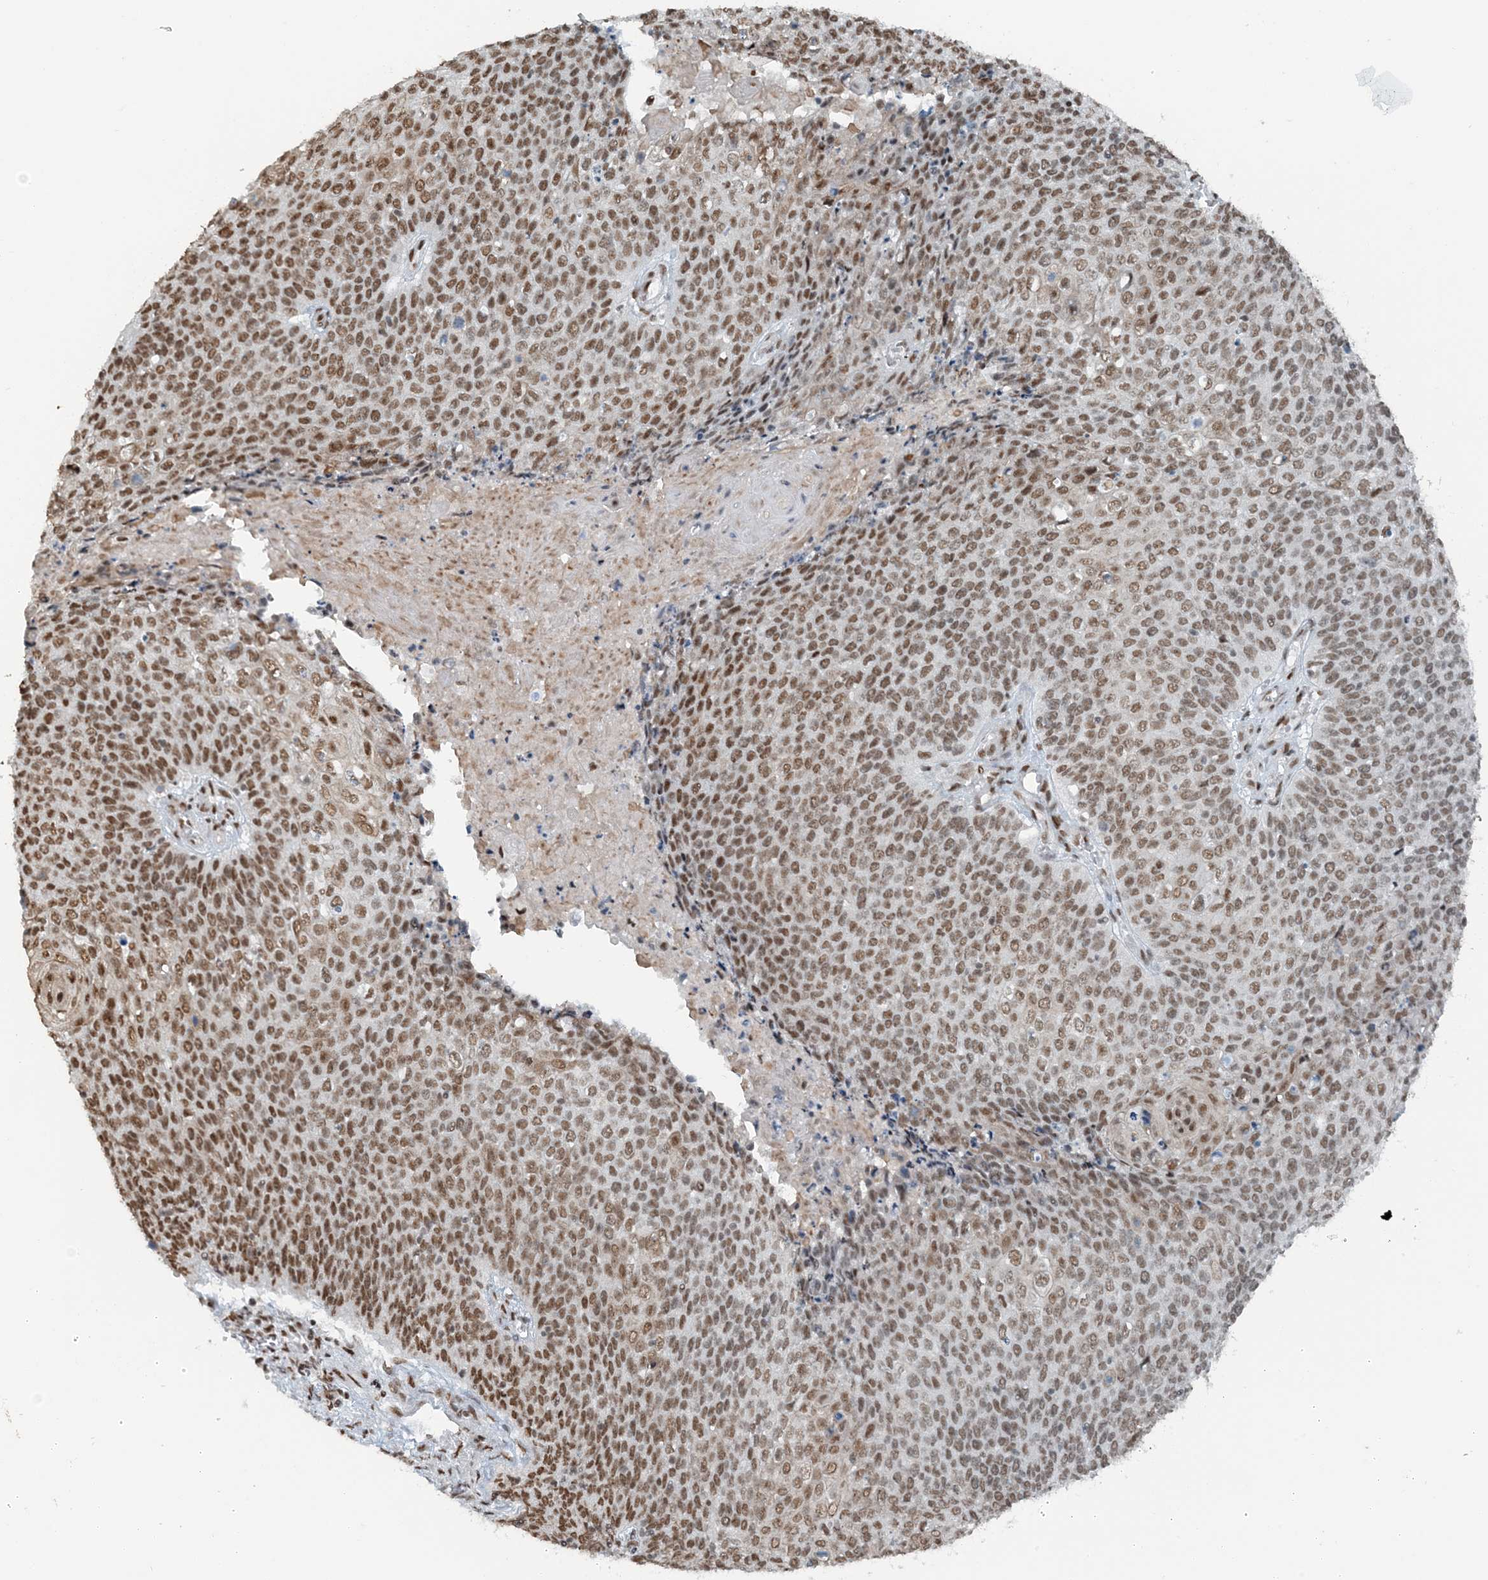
{"staining": {"intensity": "moderate", "quantity": ">75%", "location": "nuclear"}, "tissue": "cervical cancer", "cell_type": "Tumor cells", "image_type": "cancer", "snomed": [{"axis": "morphology", "description": "Squamous cell carcinoma, NOS"}, {"axis": "topography", "description": "Cervix"}], "caption": "A brown stain shows moderate nuclear expression of a protein in human cervical cancer (squamous cell carcinoma) tumor cells.", "gene": "ZNF500", "patient": {"sex": "female", "age": 39}}